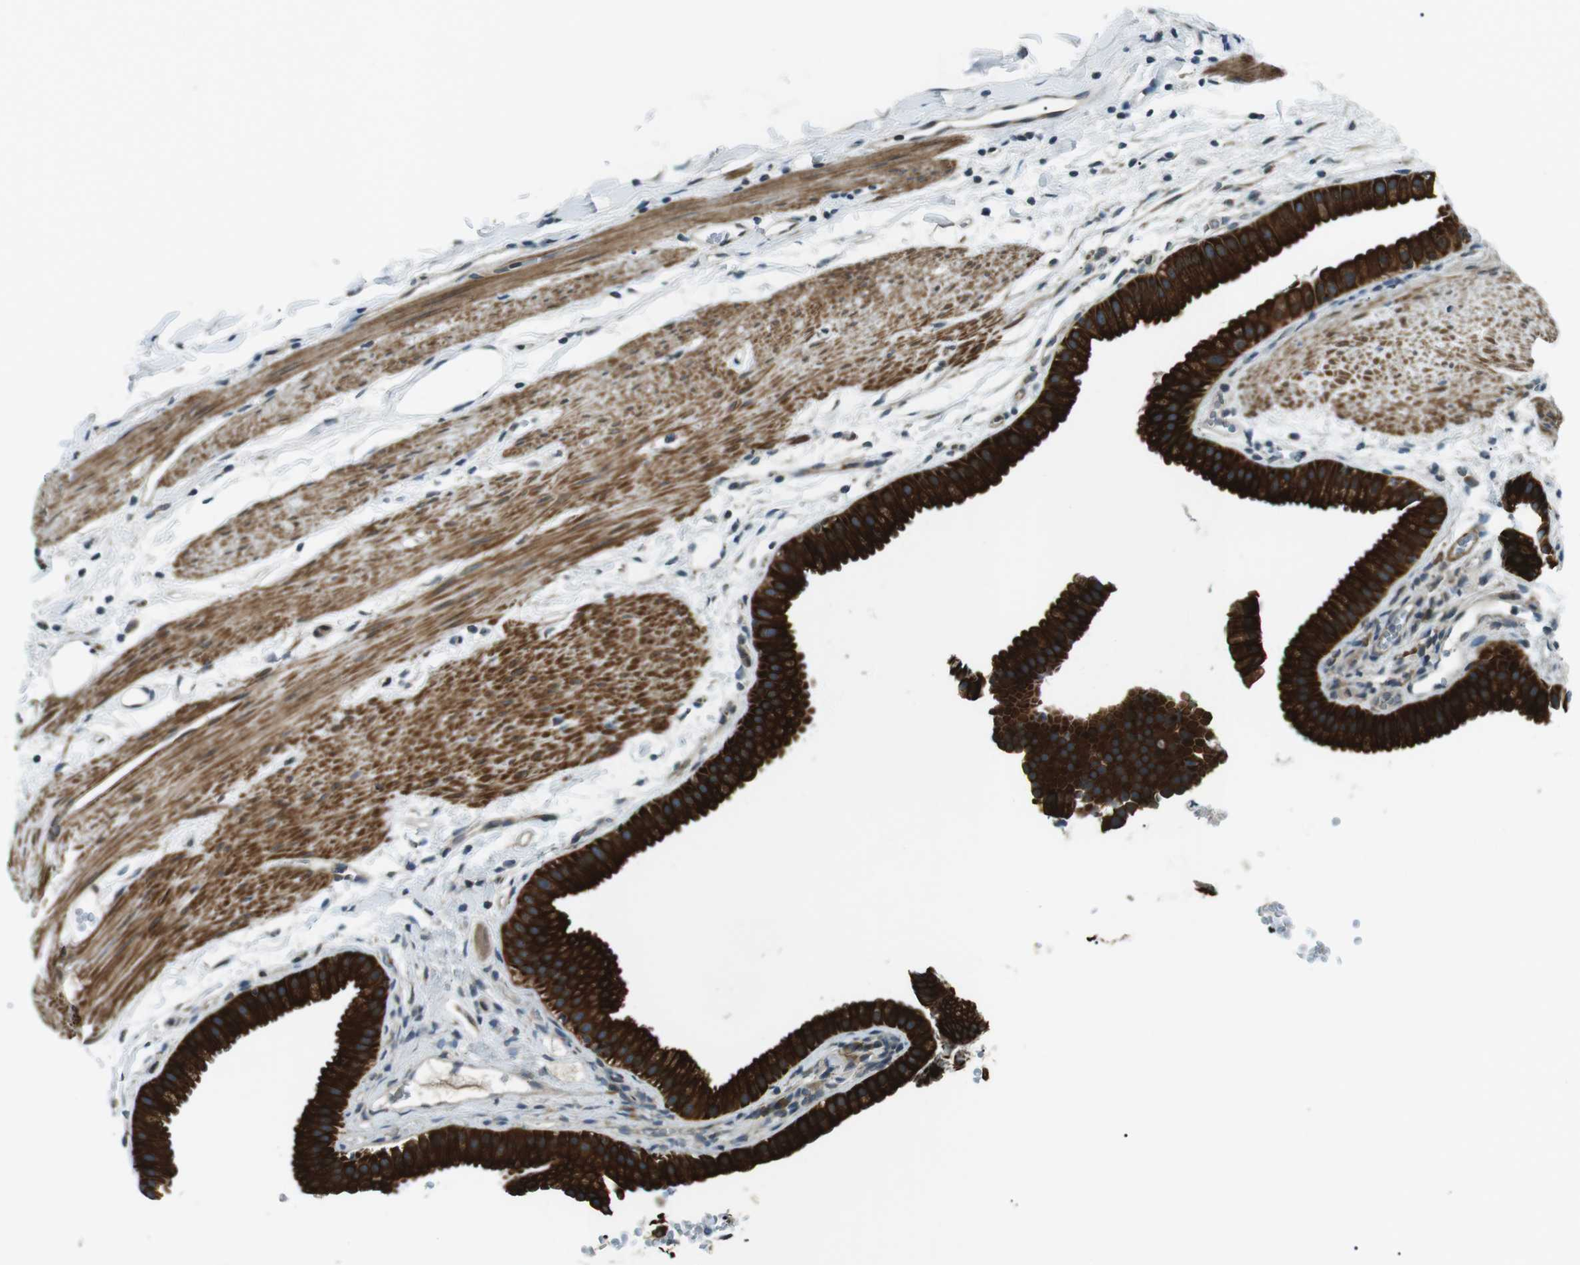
{"staining": {"intensity": "strong", "quantity": ">75%", "location": "cytoplasmic/membranous"}, "tissue": "gallbladder", "cell_type": "Glandular cells", "image_type": "normal", "snomed": [{"axis": "morphology", "description": "Normal tissue, NOS"}, {"axis": "topography", "description": "Gallbladder"}], "caption": "Protein expression analysis of benign gallbladder reveals strong cytoplasmic/membranous staining in about >75% of glandular cells.", "gene": "TMEM74", "patient": {"sex": "female", "age": 64}}